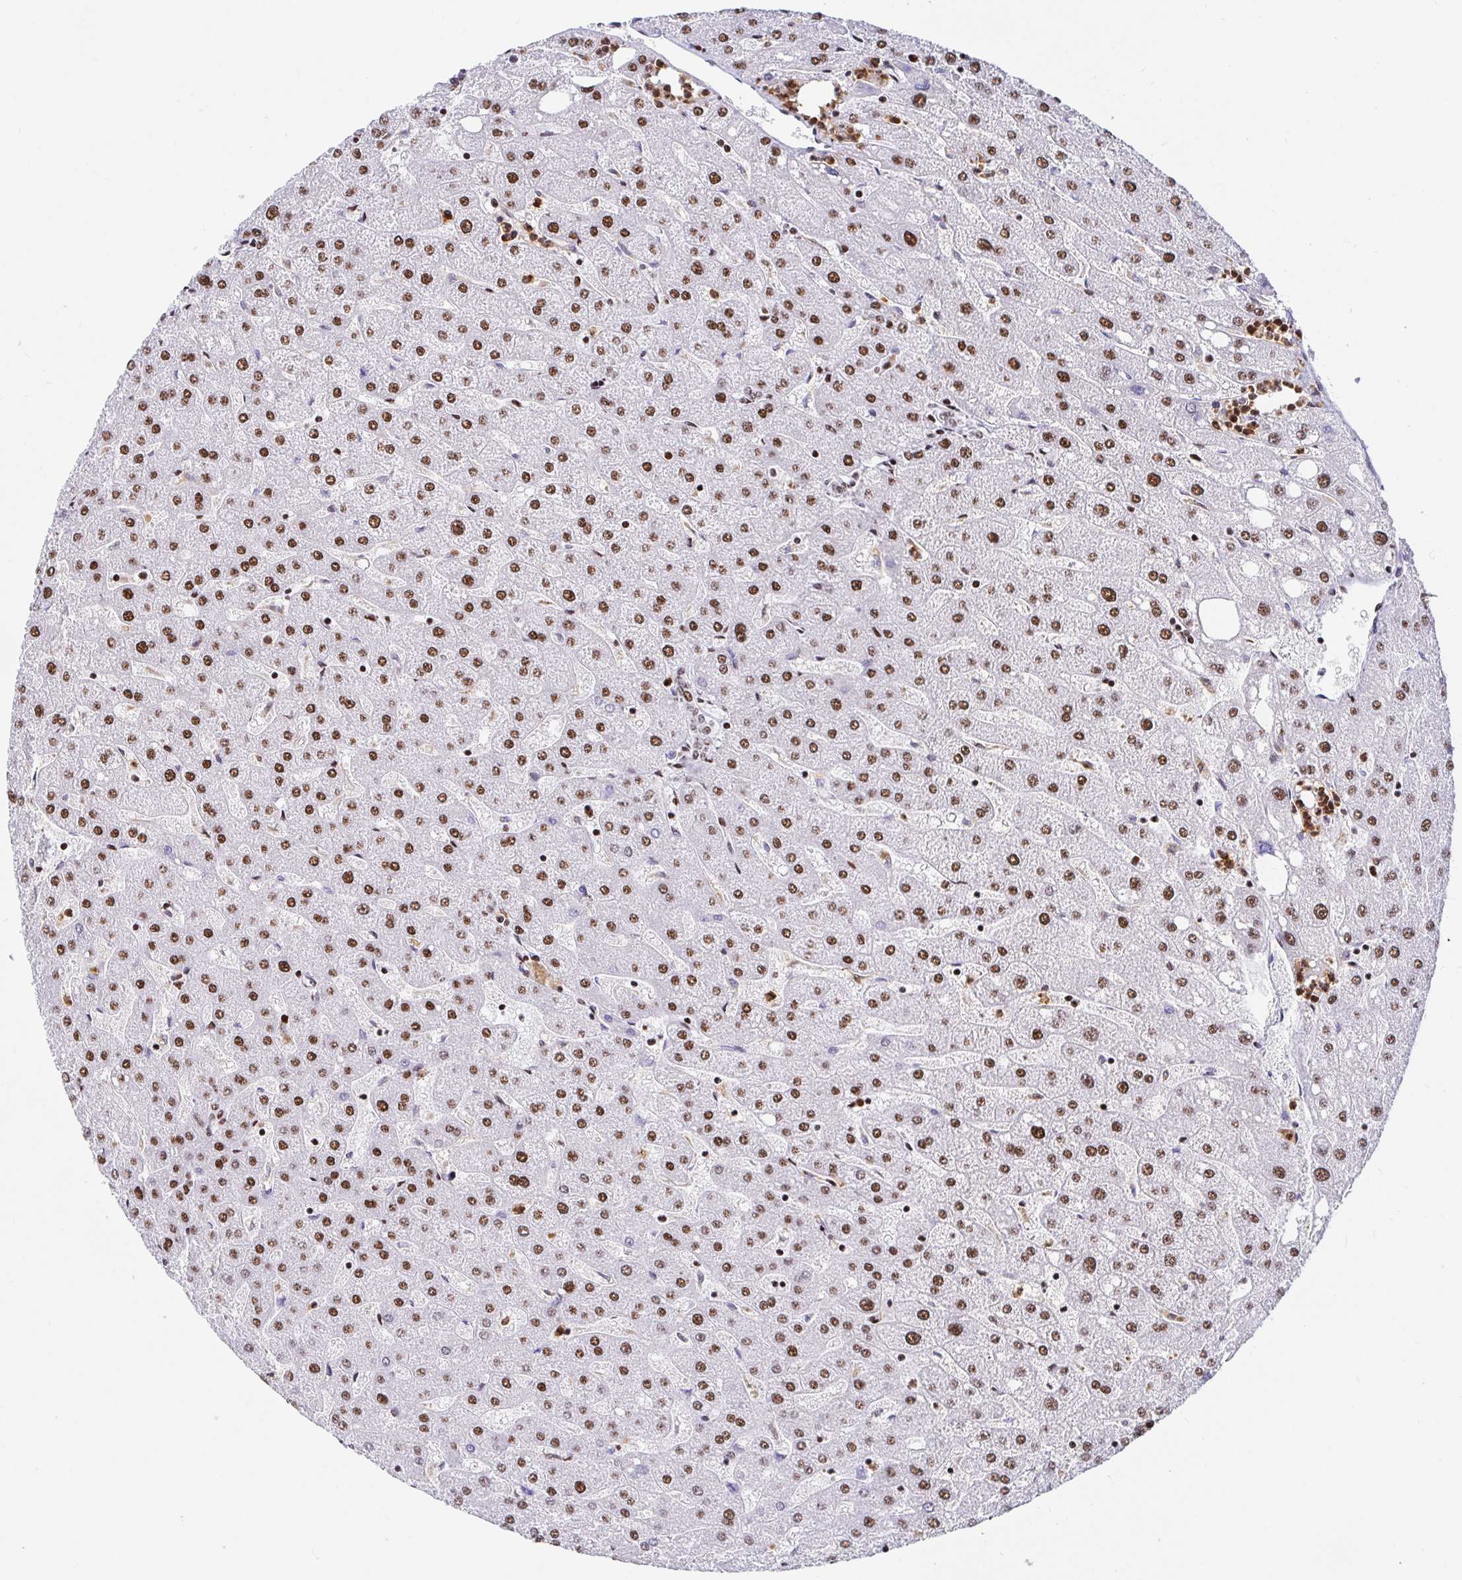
{"staining": {"intensity": "moderate", "quantity": ">75%", "location": "nuclear"}, "tissue": "liver", "cell_type": "Cholangiocytes", "image_type": "normal", "snomed": [{"axis": "morphology", "description": "Normal tissue, NOS"}, {"axis": "topography", "description": "Liver"}], "caption": "Cholangiocytes display medium levels of moderate nuclear positivity in approximately >75% of cells in normal human liver. (DAB IHC, brown staining for protein, blue staining for nuclei).", "gene": "SETD5", "patient": {"sex": "male", "age": 67}}